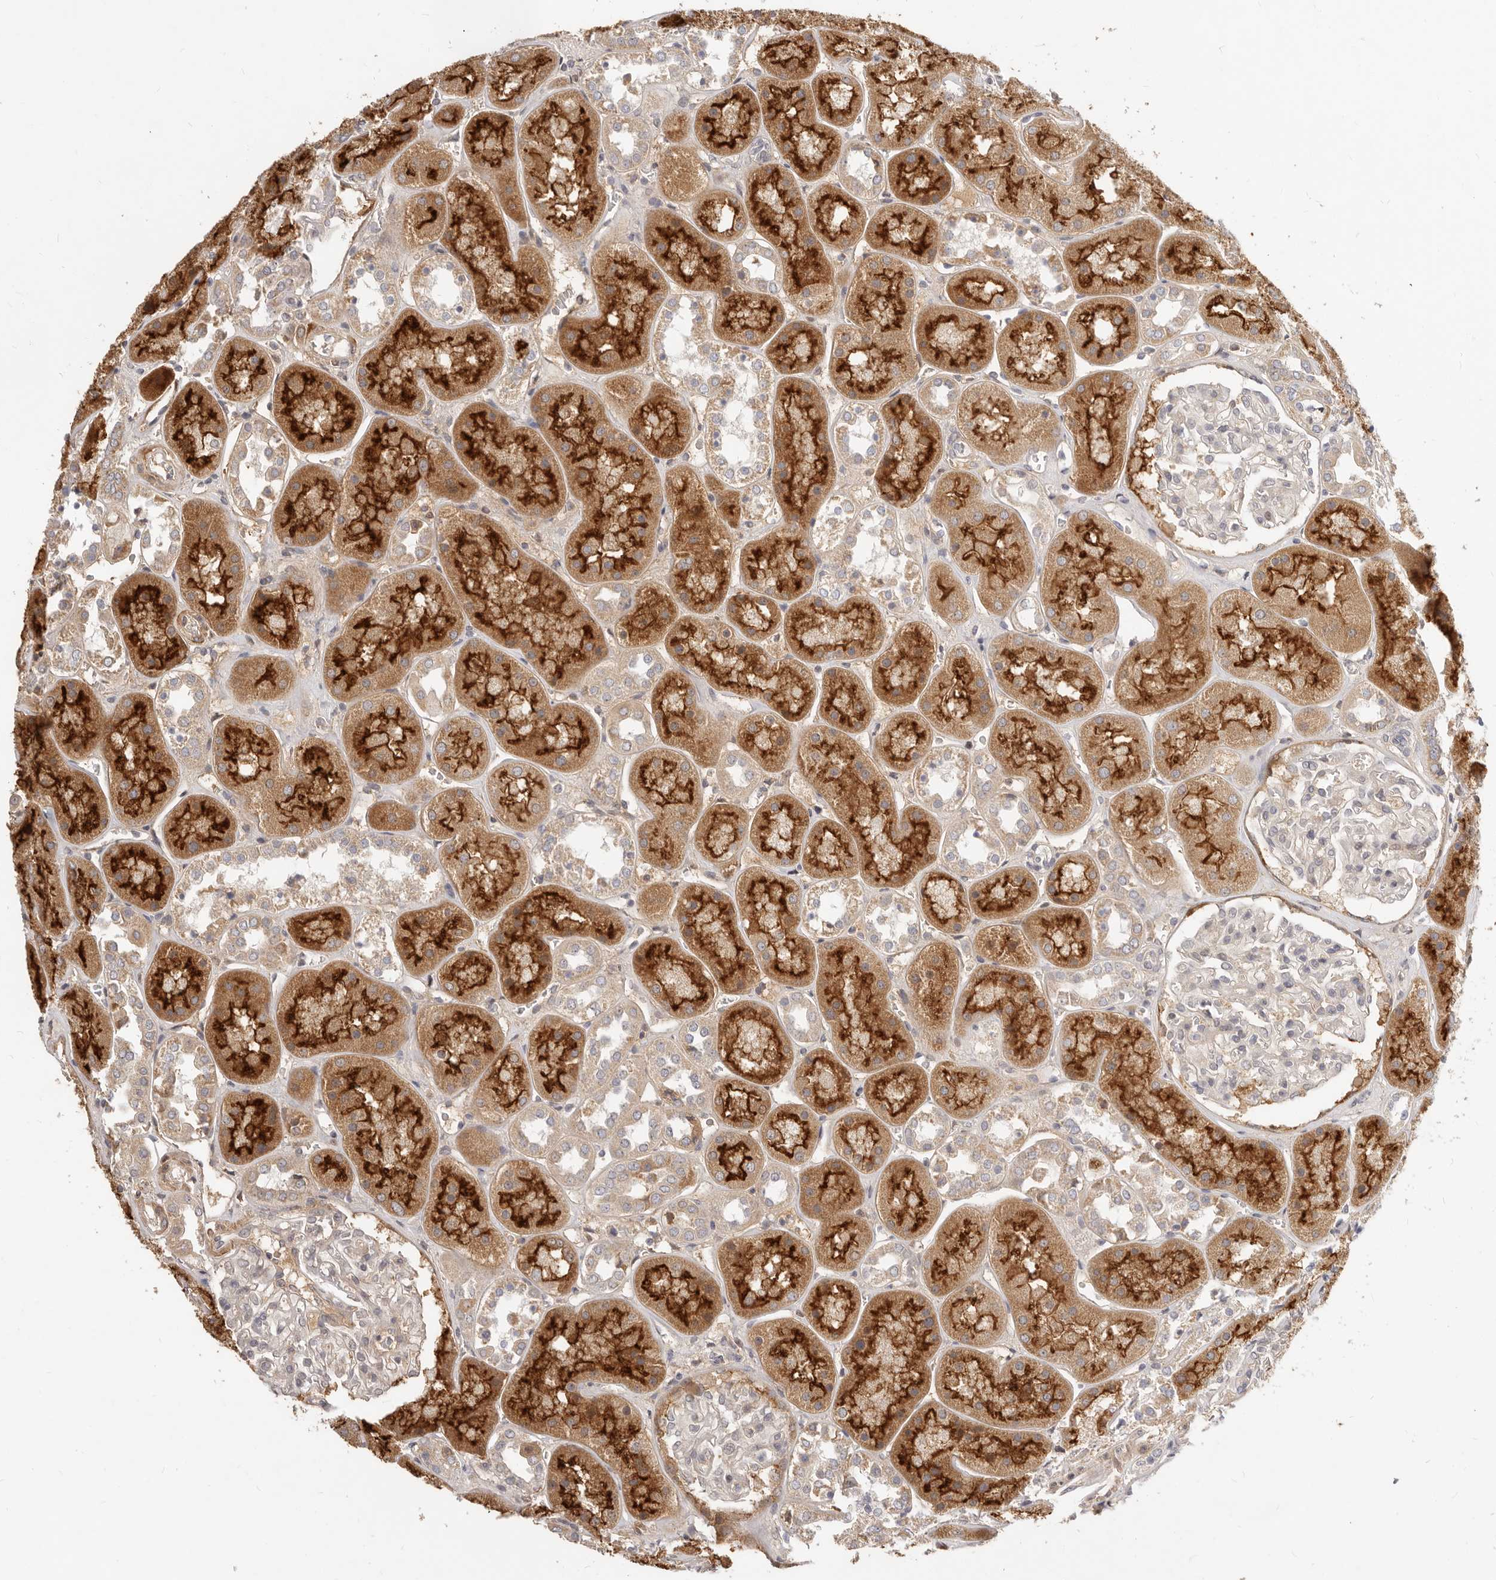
{"staining": {"intensity": "negative", "quantity": "none", "location": "none"}, "tissue": "kidney", "cell_type": "Cells in glomeruli", "image_type": "normal", "snomed": [{"axis": "morphology", "description": "Normal tissue, NOS"}, {"axis": "topography", "description": "Kidney"}], "caption": "Protein analysis of unremarkable kidney reveals no significant expression in cells in glomeruli.", "gene": "MICALL2", "patient": {"sex": "male", "age": 70}}